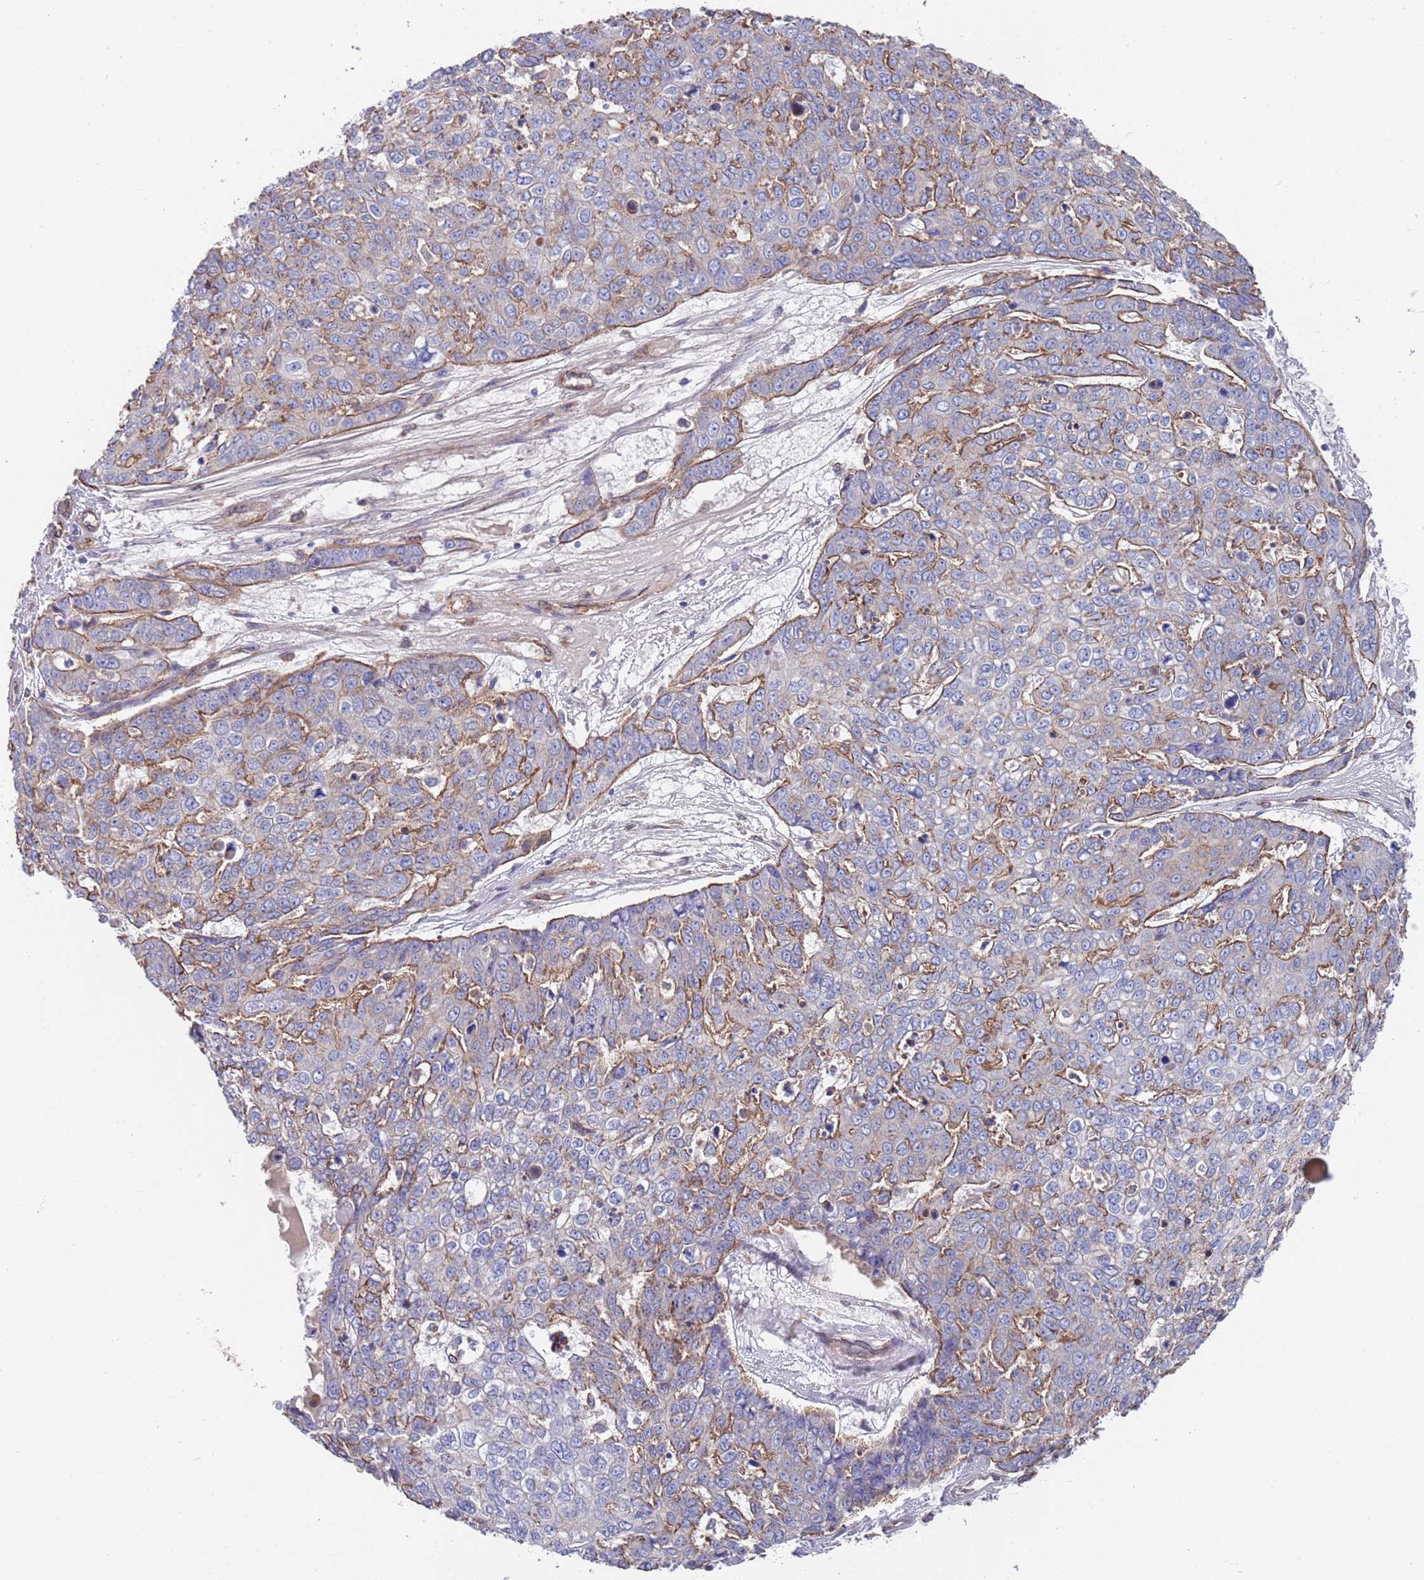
{"staining": {"intensity": "moderate", "quantity": "25%-75%", "location": "cytoplasmic/membranous"}, "tissue": "skin cancer", "cell_type": "Tumor cells", "image_type": "cancer", "snomed": [{"axis": "morphology", "description": "Squamous cell carcinoma, NOS"}, {"axis": "topography", "description": "Skin"}], "caption": "Protein expression analysis of human skin cancer (squamous cell carcinoma) reveals moderate cytoplasmic/membranous staining in about 25%-75% of tumor cells.", "gene": "JAKMIP2", "patient": {"sex": "male", "age": 71}}